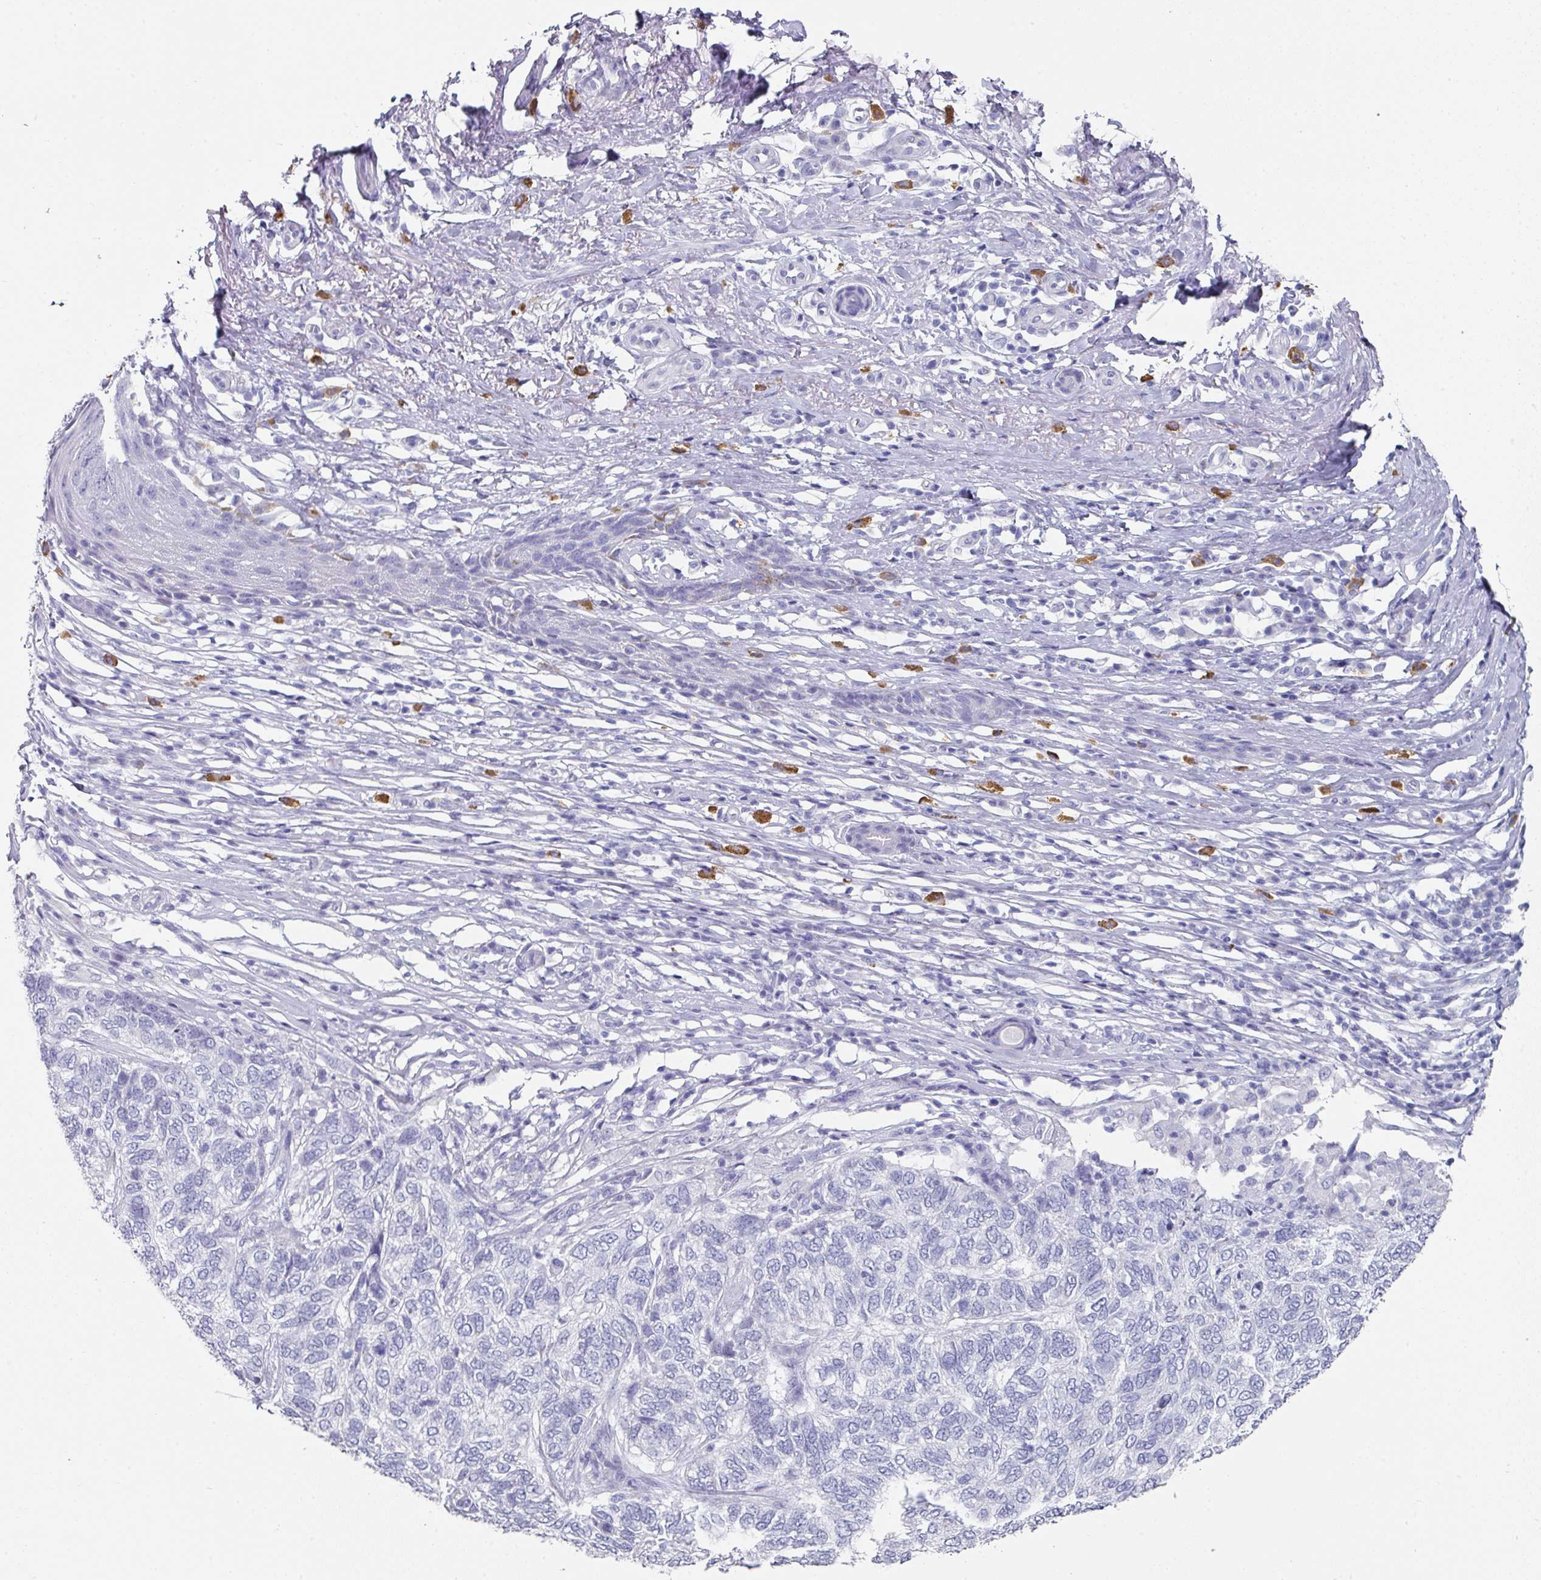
{"staining": {"intensity": "negative", "quantity": "none", "location": "none"}, "tissue": "skin cancer", "cell_type": "Tumor cells", "image_type": "cancer", "snomed": [{"axis": "morphology", "description": "Basal cell carcinoma"}, {"axis": "topography", "description": "Skin"}], "caption": "A photomicrograph of human skin cancer is negative for staining in tumor cells. Brightfield microscopy of IHC stained with DAB (brown) and hematoxylin (blue), captured at high magnification.", "gene": "SETBP1", "patient": {"sex": "female", "age": 65}}